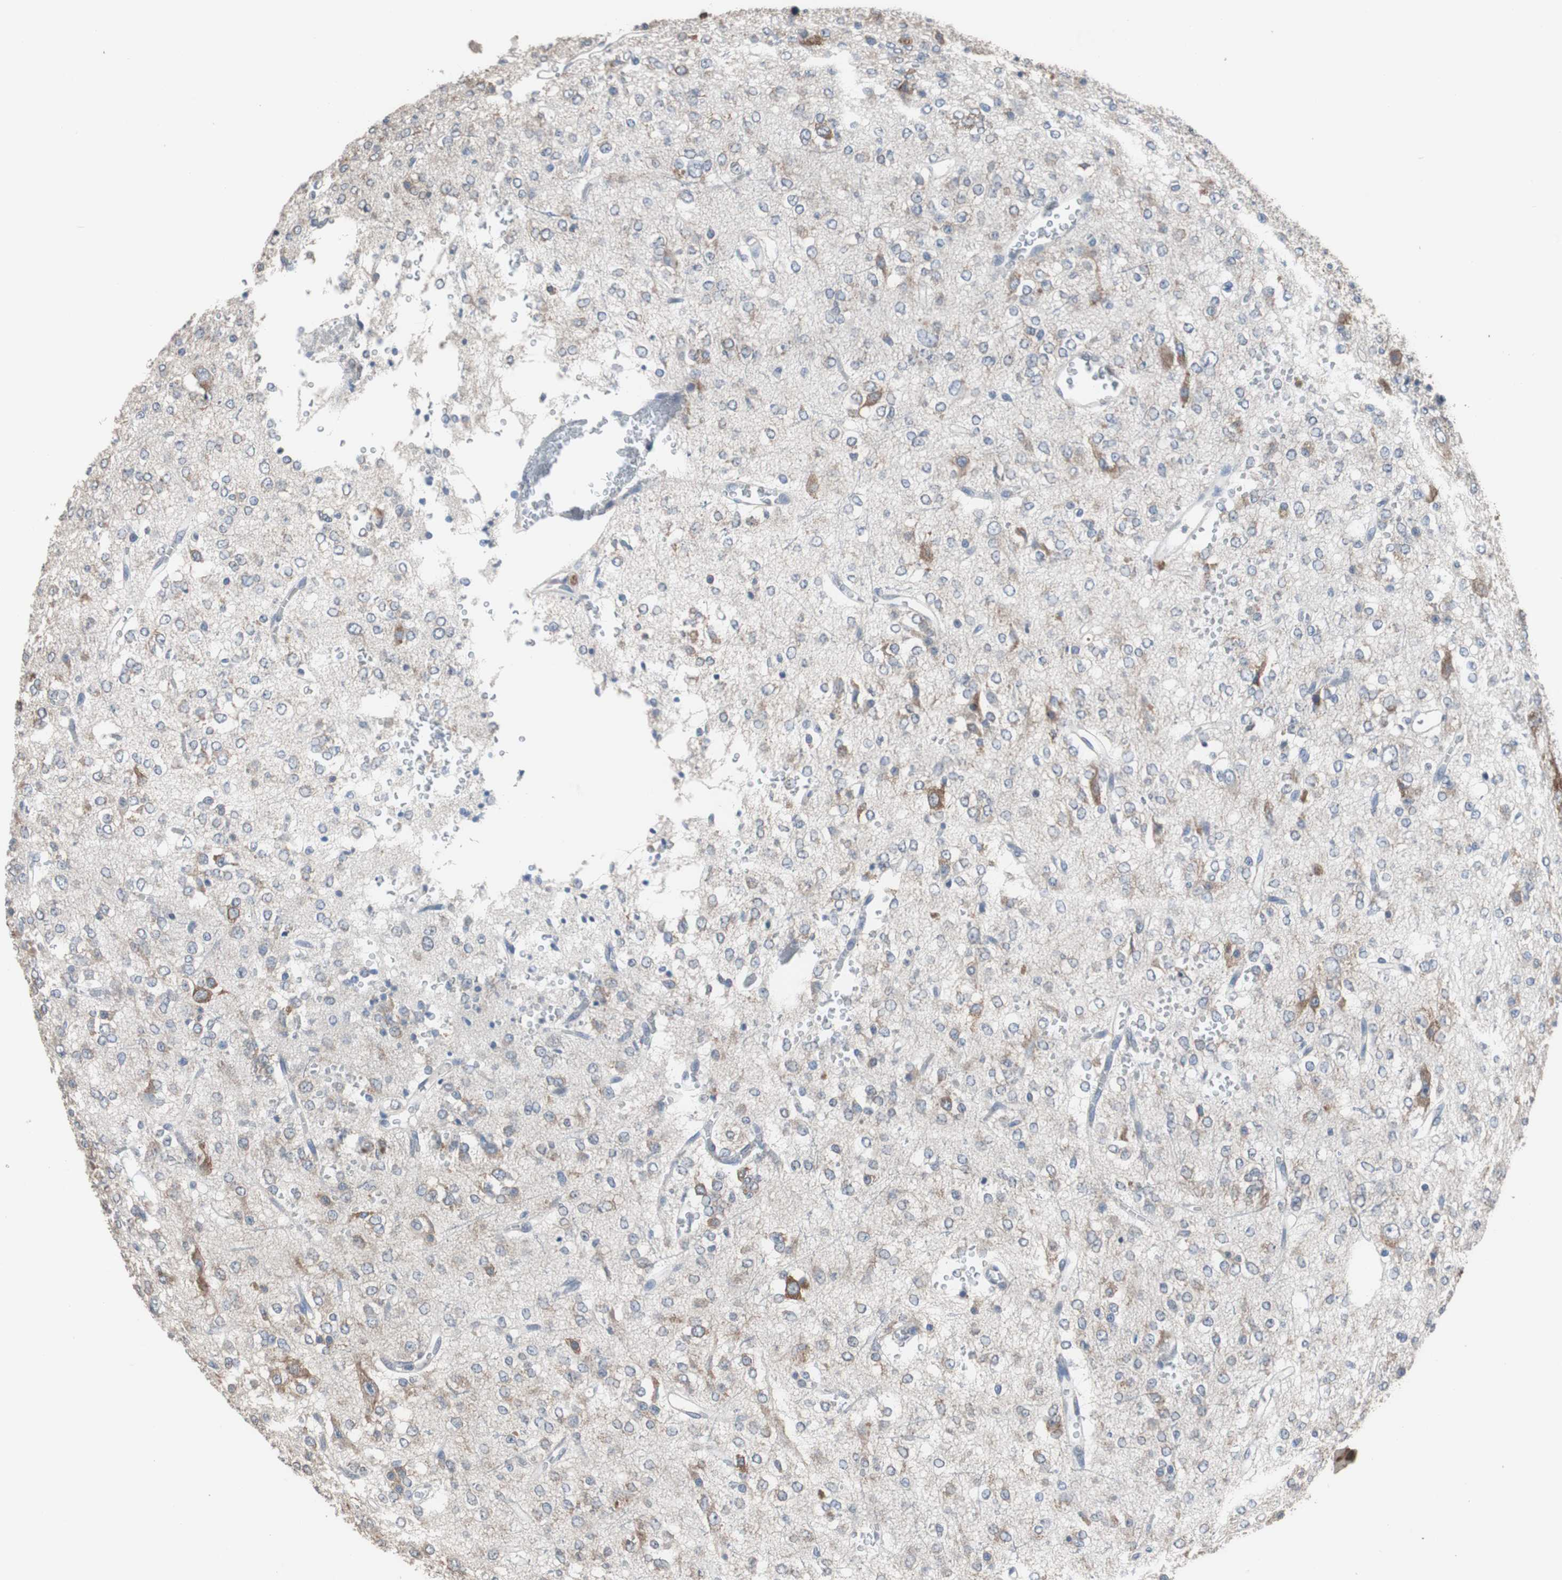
{"staining": {"intensity": "moderate", "quantity": "<25%", "location": "cytoplasmic/membranous"}, "tissue": "glioma", "cell_type": "Tumor cells", "image_type": "cancer", "snomed": [{"axis": "morphology", "description": "Glioma, malignant, Low grade"}, {"axis": "topography", "description": "Brain"}], "caption": "Malignant glioma (low-grade) stained for a protein (brown) exhibits moderate cytoplasmic/membranous positive expression in about <25% of tumor cells.", "gene": "USP10", "patient": {"sex": "male", "age": 38}}